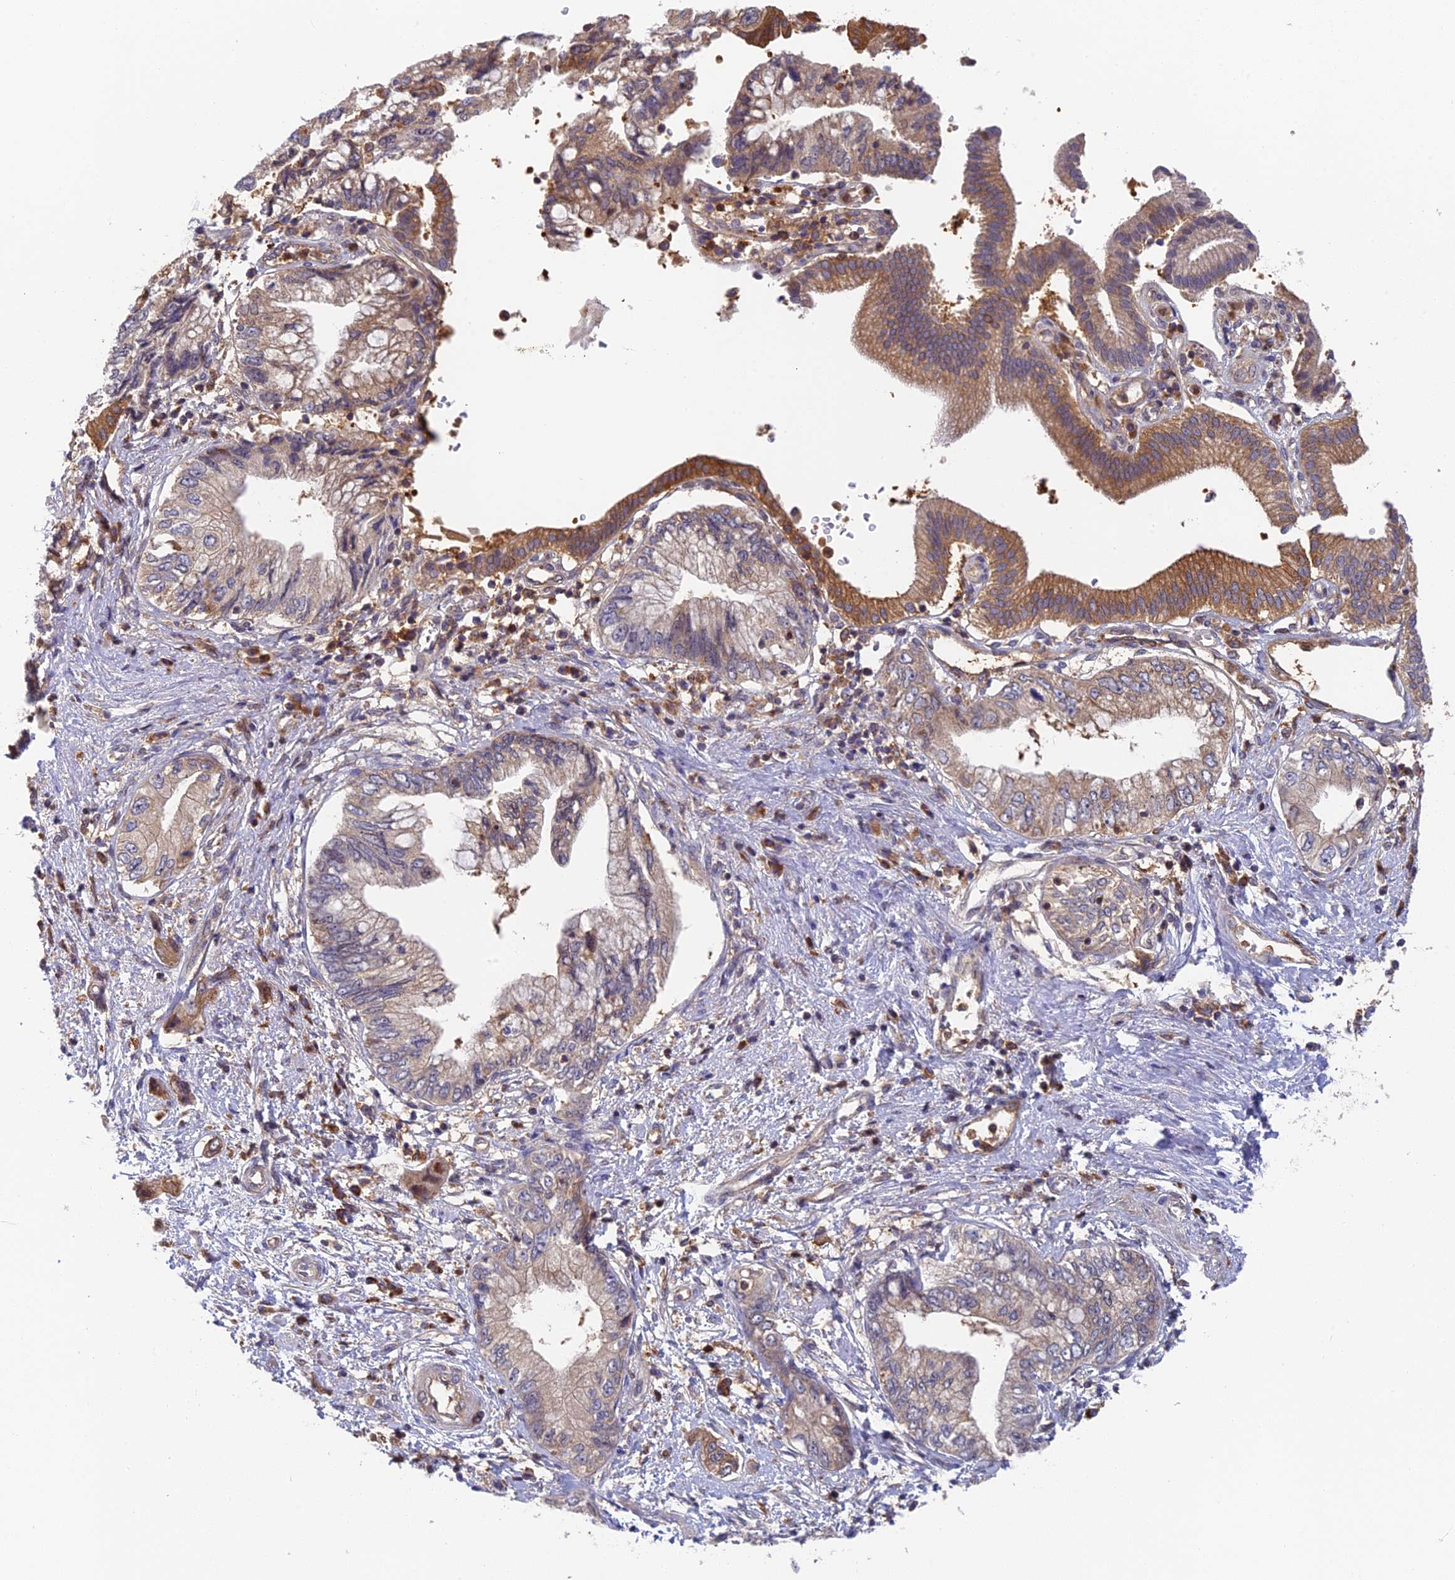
{"staining": {"intensity": "weak", "quantity": "<25%", "location": "cytoplasmic/membranous"}, "tissue": "pancreatic cancer", "cell_type": "Tumor cells", "image_type": "cancer", "snomed": [{"axis": "morphology", "description": "Adenocarcinoma, NOS"}, {"axis": "topography", "description": "Pancreas"}], "caption": "Protein analysis of pancreatic cancer (adenocarcinoma) displays no significant staining in tumor cells.", "gene": "IPO5", "patient": {"sex": "female", "age": 73}}